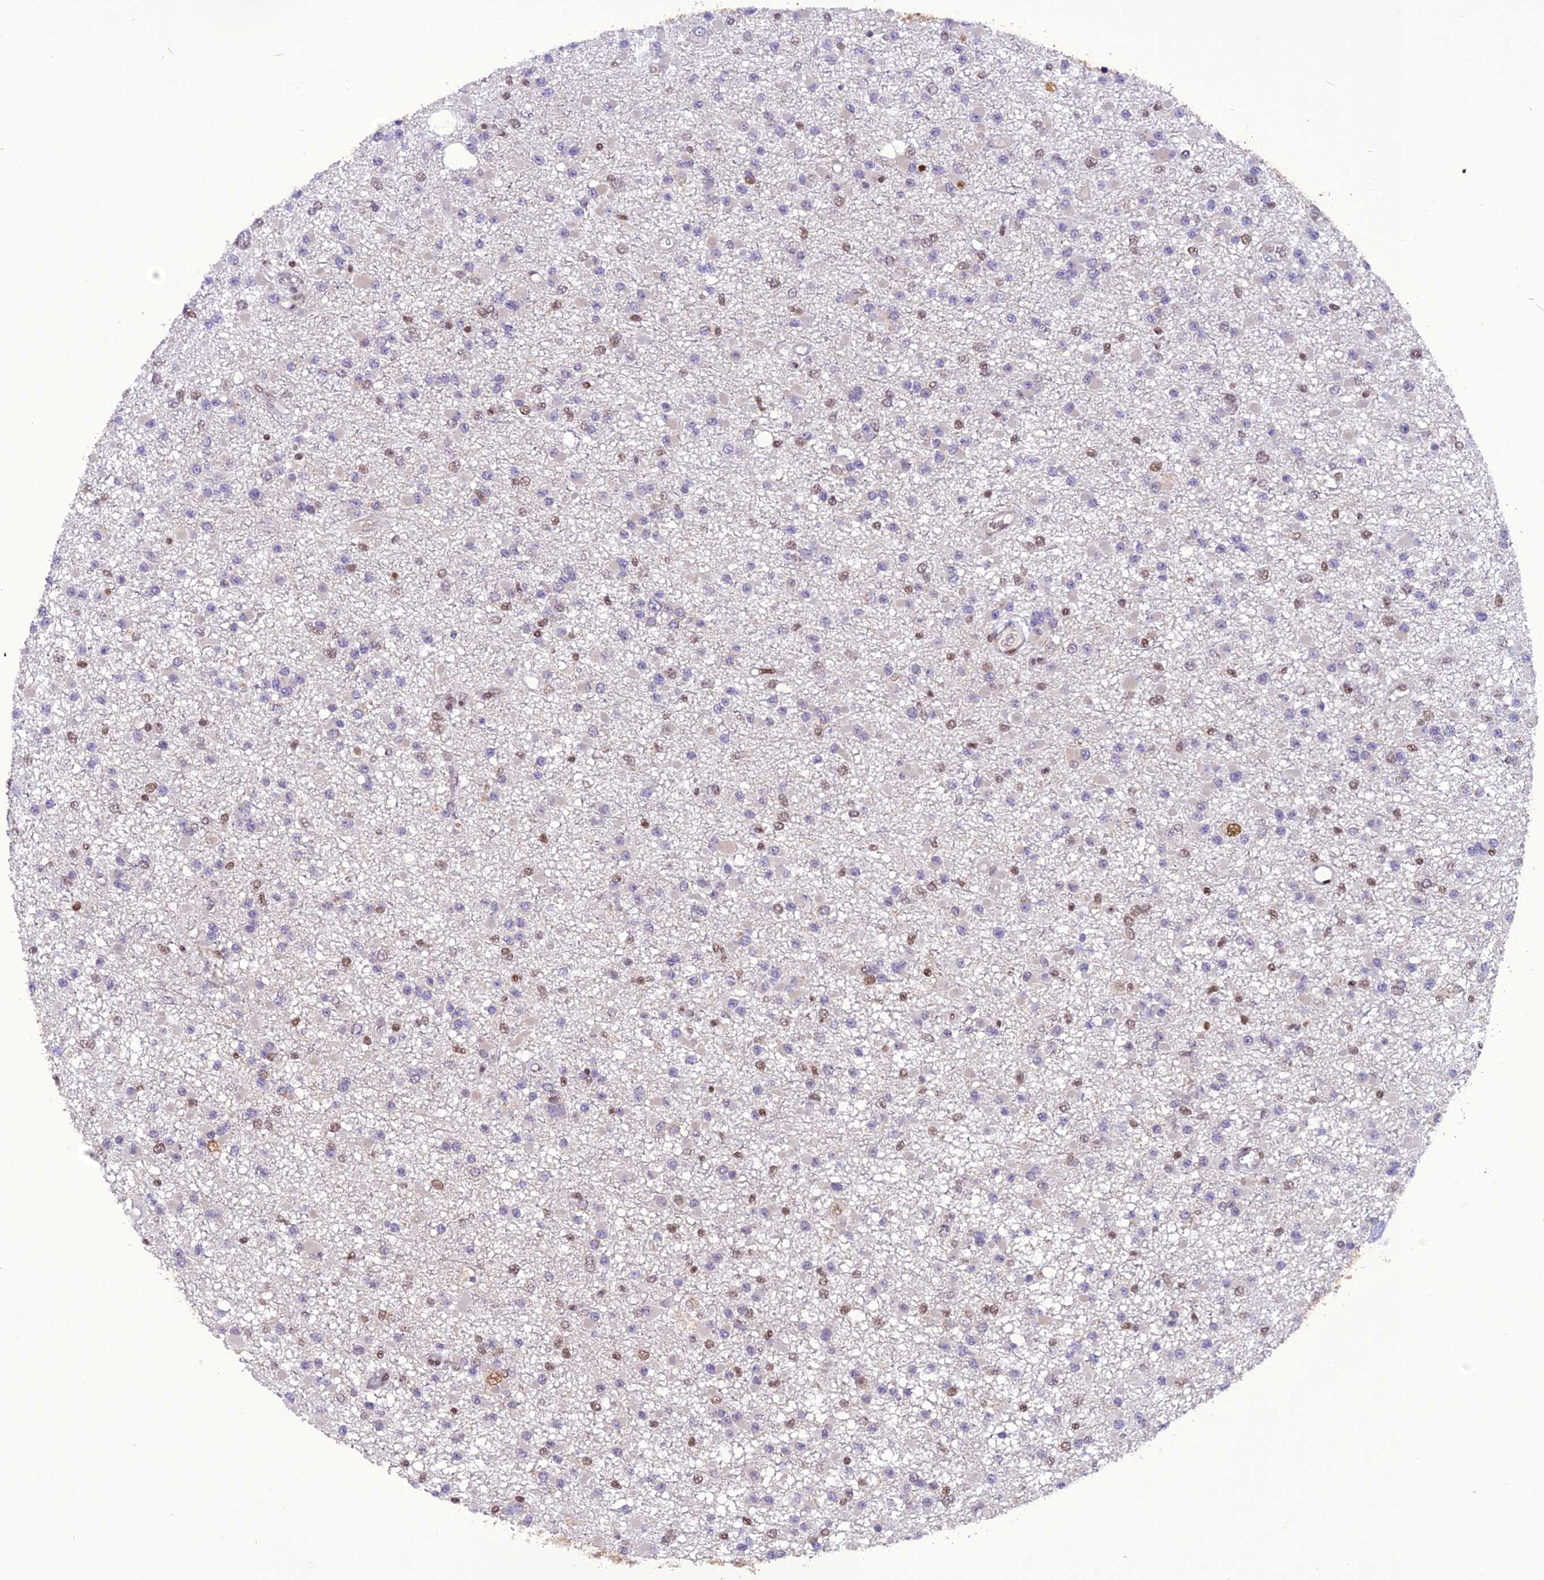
{"staining": {"intensity": "weak", "quantity": "<25%", "location": "nuclear"}, "tissue": "glioma", "cell_type": "Tumor cells", "image_type": "cancer", "snomed": [{"axis": "morphology", "description": "Glioma, malignant, Low grade"}, {"axis": "topography", "description": "Brain"}], "caption": "High magnification brightfield microscopy of malignant glioma (low-grade) stained with DAB (3,3'-diaminobenzidine) (brown) and counterstained with hematoxylin (blue): tumor cells show no significant staining. Nuclei are stained in blue.", "gene": "RABGGTA", "patient": {"sex": "female", "age": 22}}